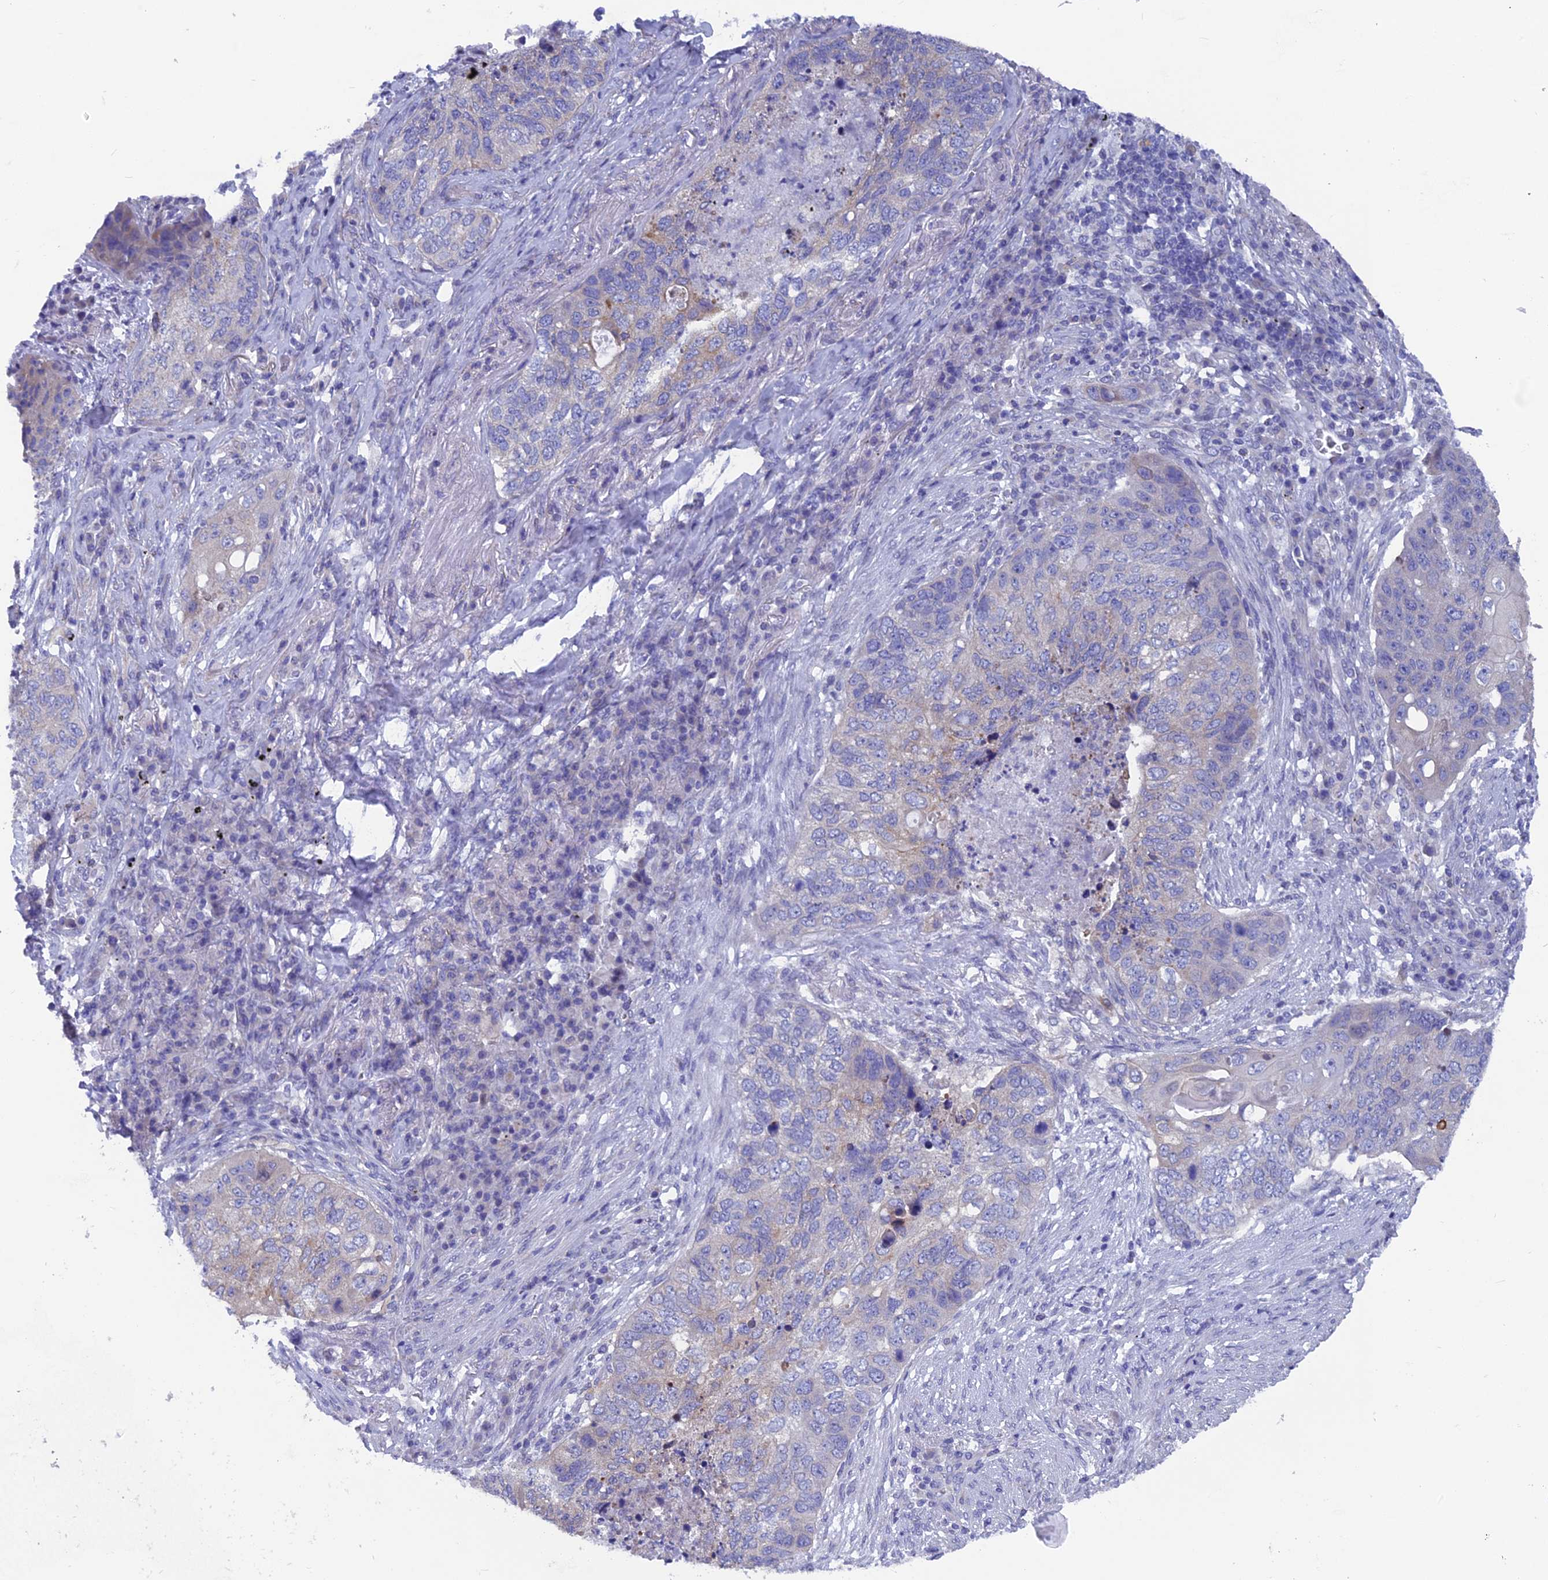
{"staining": {"intensity": "negative", "quantity": "none", "location": "none"}, "tissue": "lung cancer", "cell_type": "Tumor cells", "image_type": "cancer", "snomed": [{"axis": "morphology", "description": "Squamous cell carcinoma, NOS"}, {"axis": "topography", "description": "Lung"}], "caption": "Lung cancer (squamous cell carcinoma) stained for a protein using immunohistochemistry exhibits no expression tumor cells.", "gene": "AK4", "patient": {"sex": "female", "age": 63}}